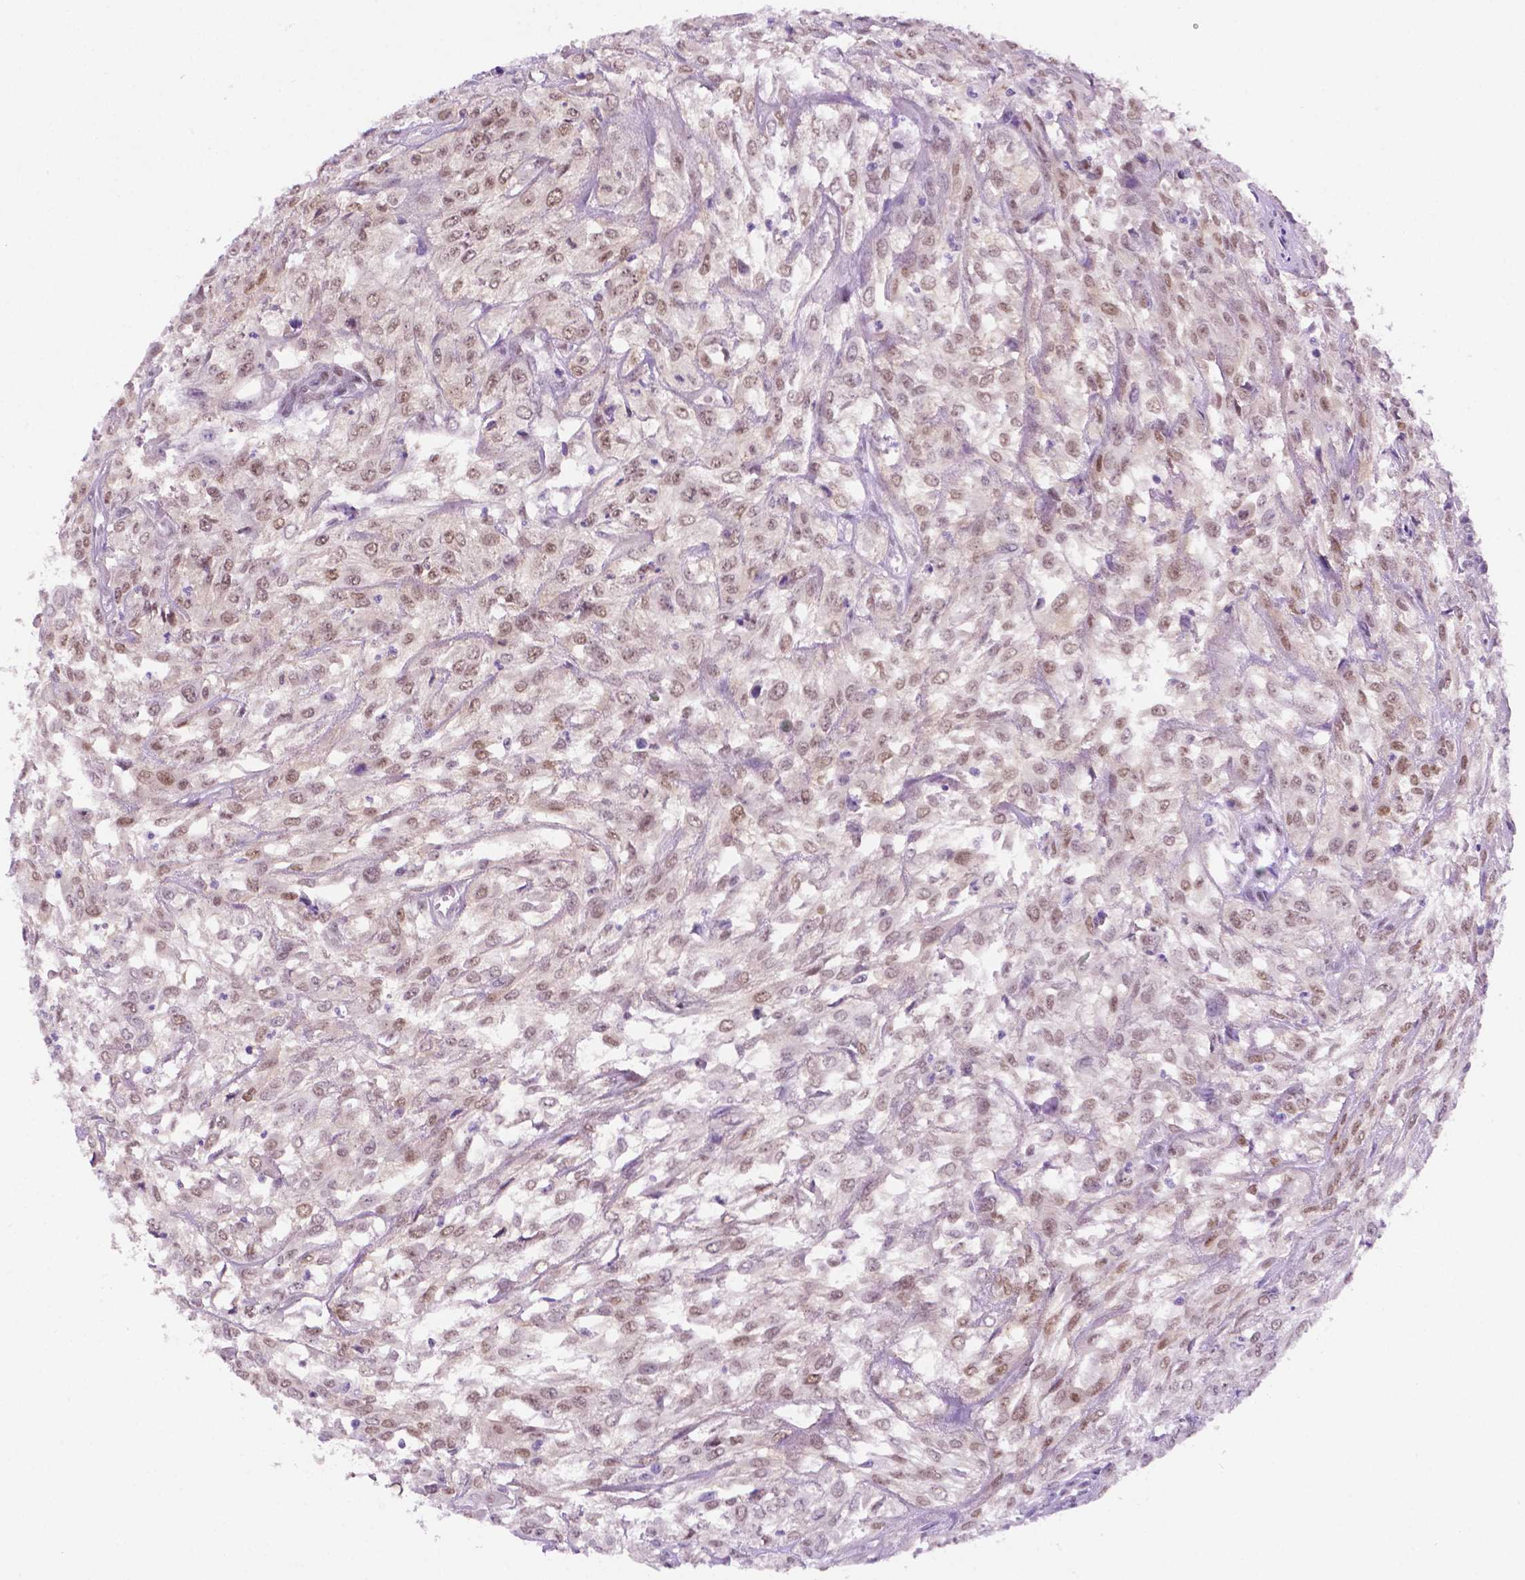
{"staining": {"intensity": "moderate", "quantity": "25%-75%", "location": "cytoplasmic/membranous,nuclear"}, "tissue": "urothelial cancer", "cell_type": "Tumor cells", "image_type": "cancer", "snomed": [{"axis": "morphology", "description": "Urothelial carcinoma, High grade"}, {"axis": "topography", "description": "Urinary bladder"}], "caption": "Urothelial cancer tissue demonstrates moderate cytoplasmic/membranous and nuclear expression in approximately 25%-75% of tumor cells", "gene": "ERF", "patient": {"sex": "male", "age": 67}}